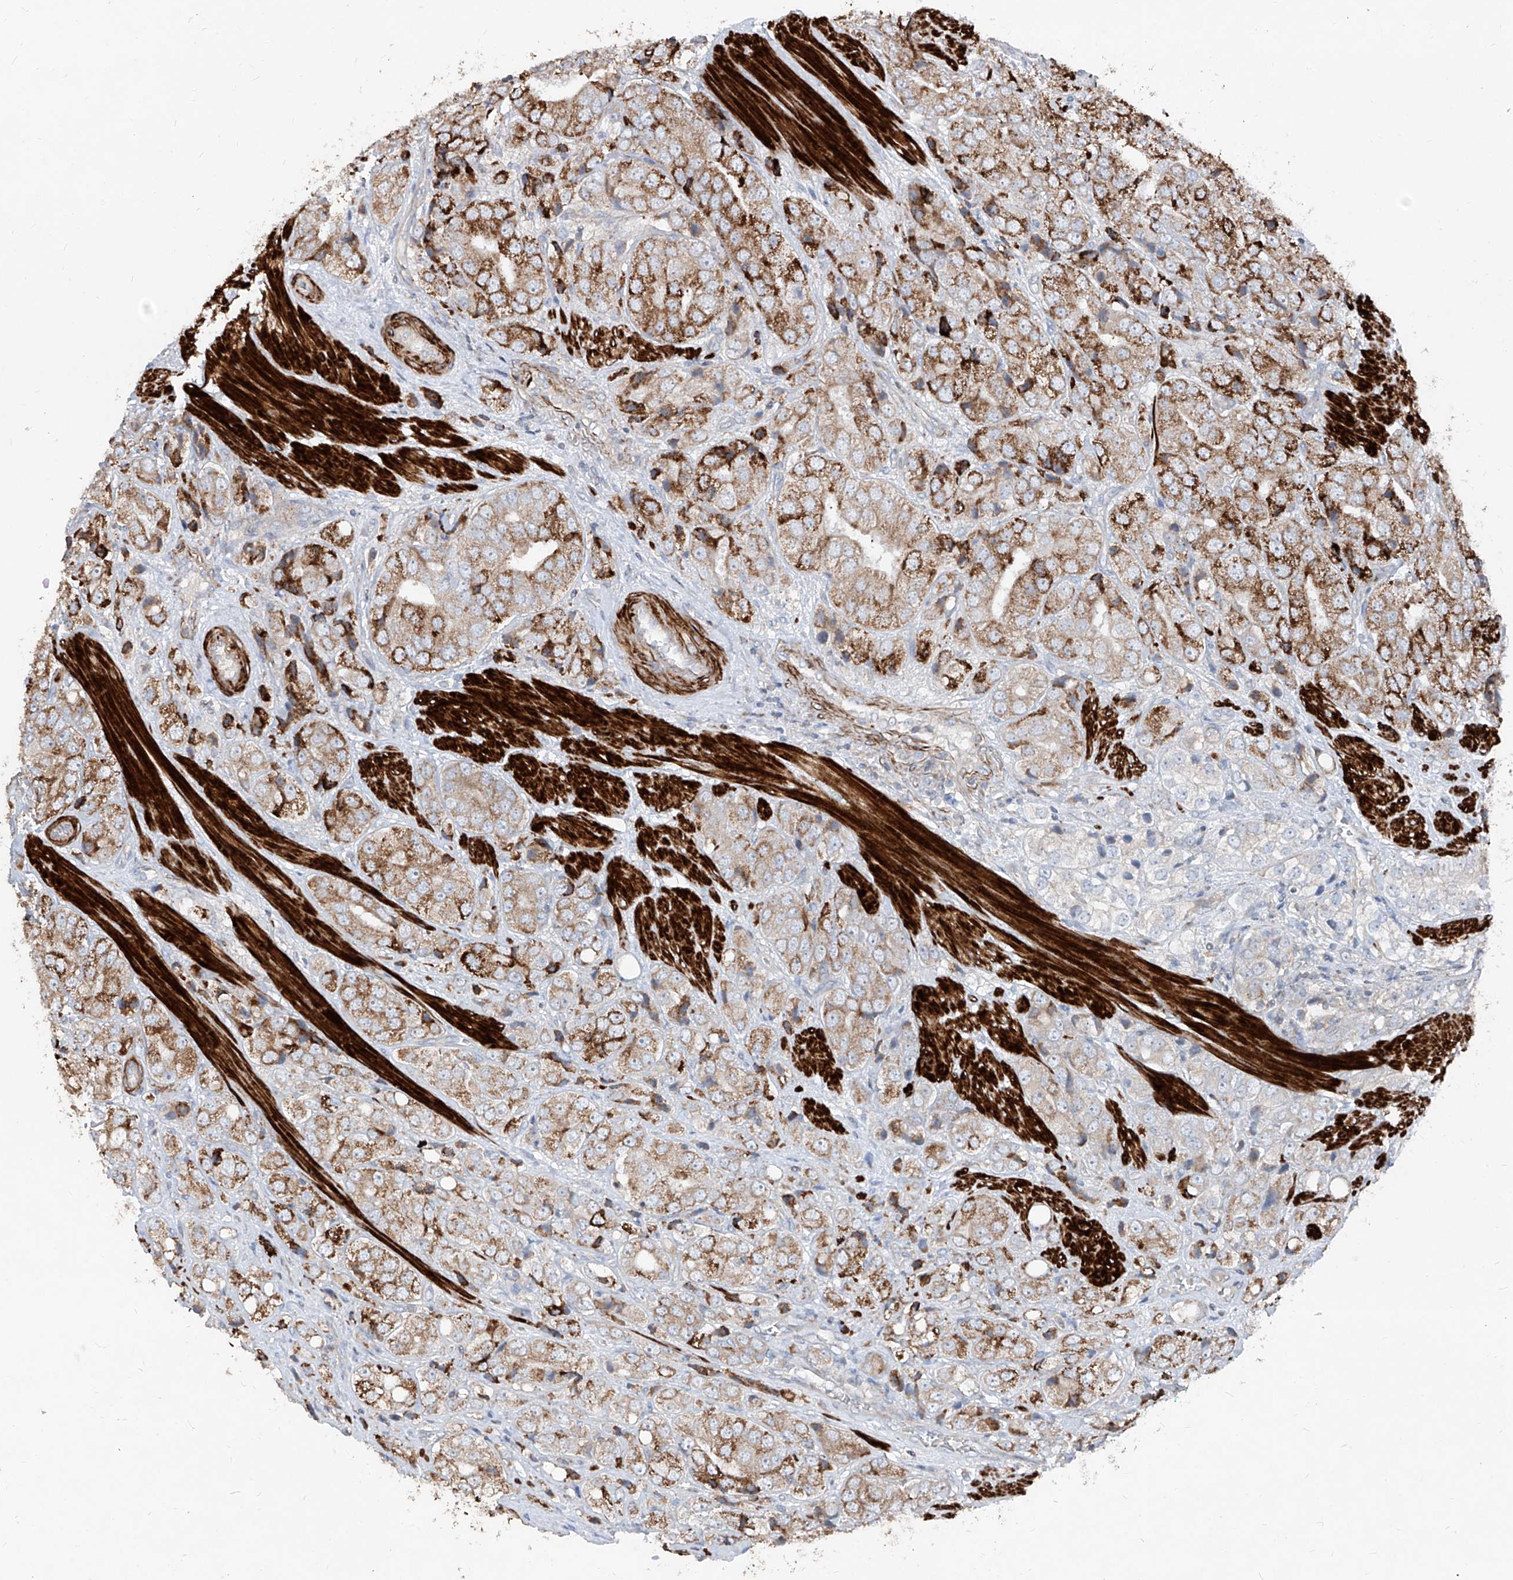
{"staining": {"intensity": "moderate", "quantity": ">75%", "location": "cytoplasmic/membranous"}, "tissue": "prostate cancer", "cell_type": "Tumor cells", "image_type": "cancer", "snomed": [{"axis": "morphology", "description": "Adenocarcinoma, High grade"}, {"axis": "topography", "description": "Prostate"}], "caption": "This micrograph shows IHC staining of prostate cancer (high-grade adenocarcinoma), with medium moderate cytoplasmic/membranous positivity in about >75% of tumor cells.", "gene": "UFD1", "patient": {"sex": "male", "age": 50}}